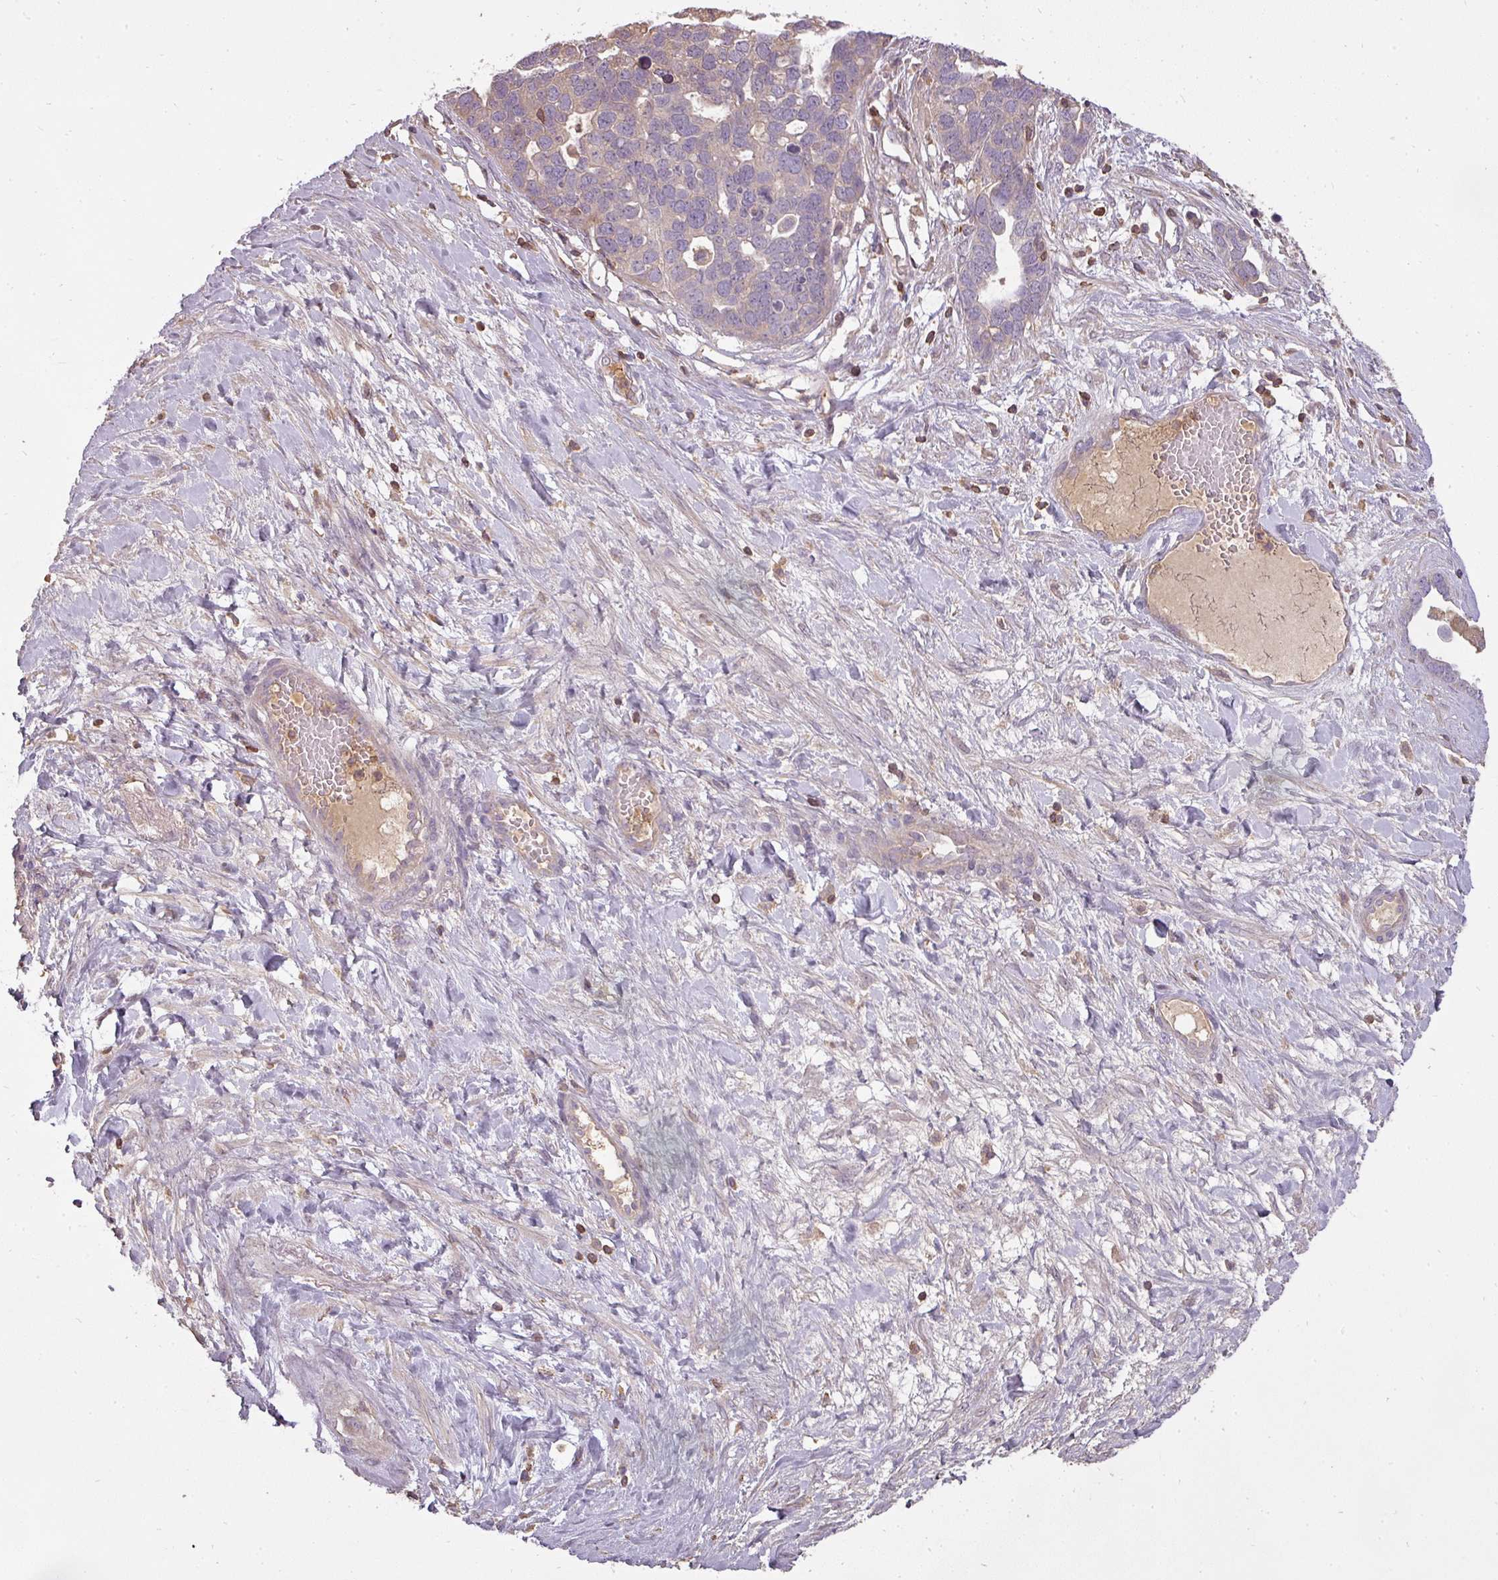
{"staining": {"intensity": "weak", "quantity": "<25%", "location": "cytoplasmic/membranous"}, "tissue": "ovarian cancer", "cell_type": "Tumor cells", "image_type": "cancer", "snomed": [{"axis": "morphology", "description": "Cystadenocarcinoma, serous, NOS"}, {"axis": "topography", "description": "Ovary"}], "caption": "A high-resolution image shows IHC staining of ovarian cancer (serous cystadenocarcinoma), which shows no significant expression in tumor cells. (DAB (3,3'-diaminobenzidine) immunohistochemistry (IHC), high magnification).", "gene": "STK4", "patient": {"sex": "female", "age": 54}}